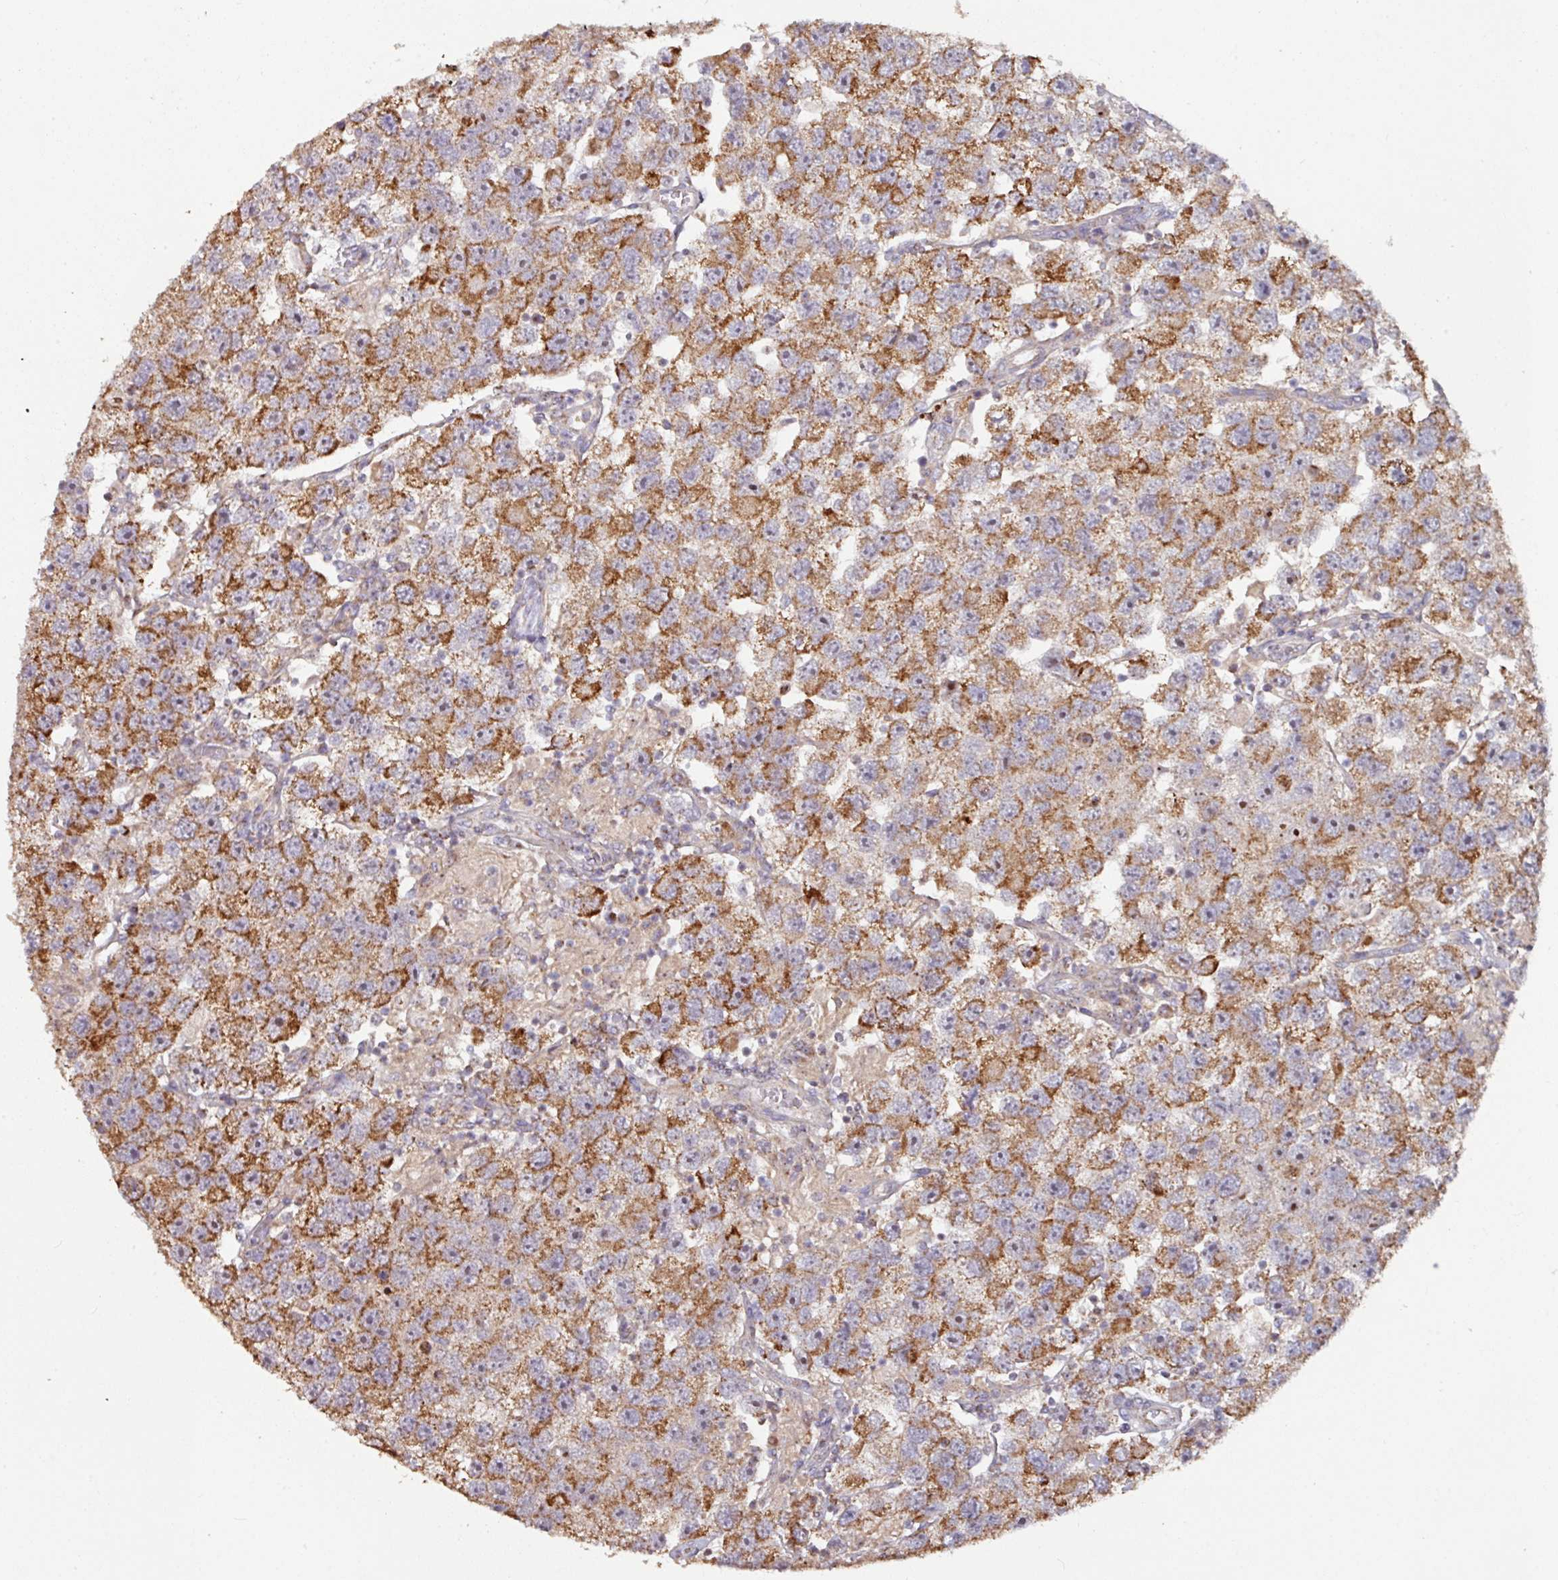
{"staining": {"intensity": "moderate", "quantity": ">75%", "location": "cytoplasmic/membranous"}, "tissue": "testis cancer", "cell_type": "Tumor cells", "image_type": "cancer", "snomed": [{"axis": "morphology", "description": "Seminoma, NOS"}, {"axis": "topography", "description": "Testis"}], "caption": "Testis seminoma stained with DAB immunohistochemistry reveals medium levels of moderate cytoplasmic/membranous expression in about >75% of tumor cells.", "gene": "OR2D3", "patient": {"sex": "male", "age": 26}}